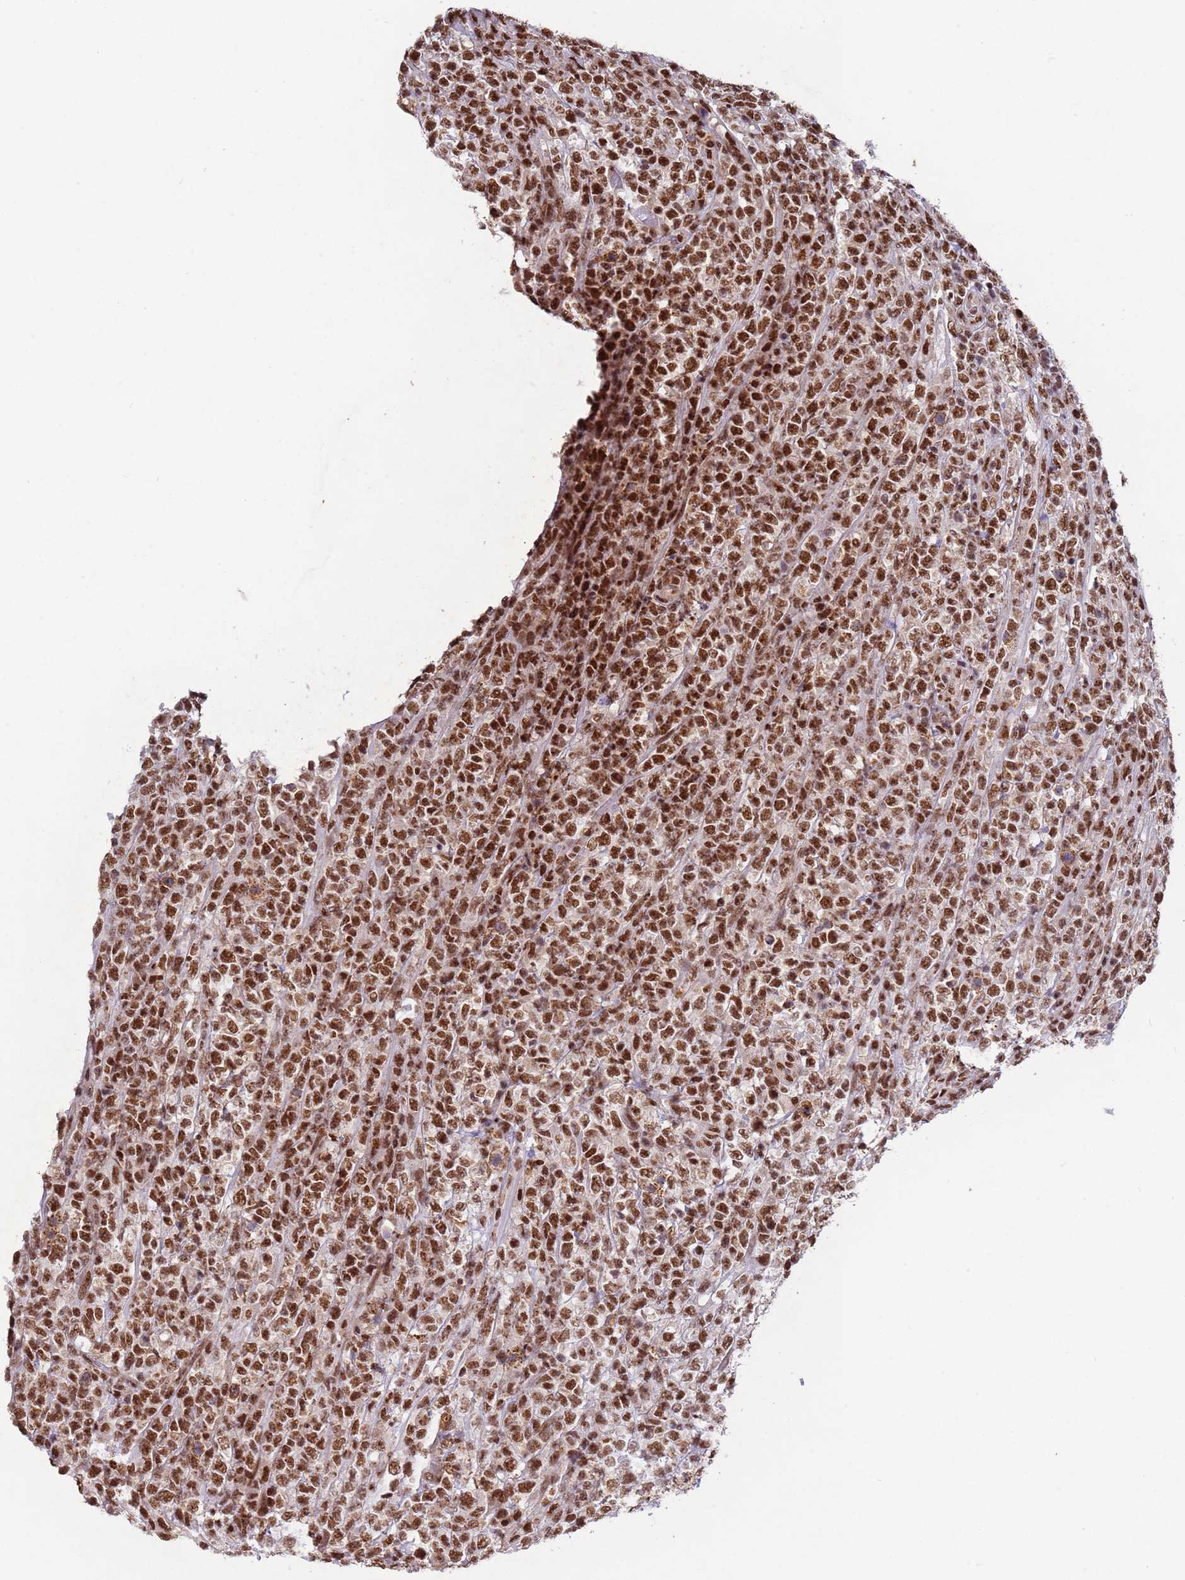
{"staining": {"intensity": "moderate", "quantity": ">75%", "location": "nuclear"}, "tissue": "lymphoma", "cell_type": "Tumor cells", "image_type": "cancer", "snomed": [{"axis": "morphology", "description": "Malignant lymphoma, non-Hodgkin's type, High grade"}, {"axis": "topography", "description": "Colon"}], "caption": "Immunohistochemistry (IHC) staining of high-grade malignant lymphoma, non-Hodgkin's type, which displays medium levels of moderate nuclear expression in approximately >75% of tumor cells indicating moderate nuclear protein expression. The staining was performed using DAB (3,3'-diaminobenzidine) (brown) for protein detection and nuclei were counterstained in hematoxylin (blue).", "gene": "ESF1", "patient": {"sex": "female", "age": 53}}